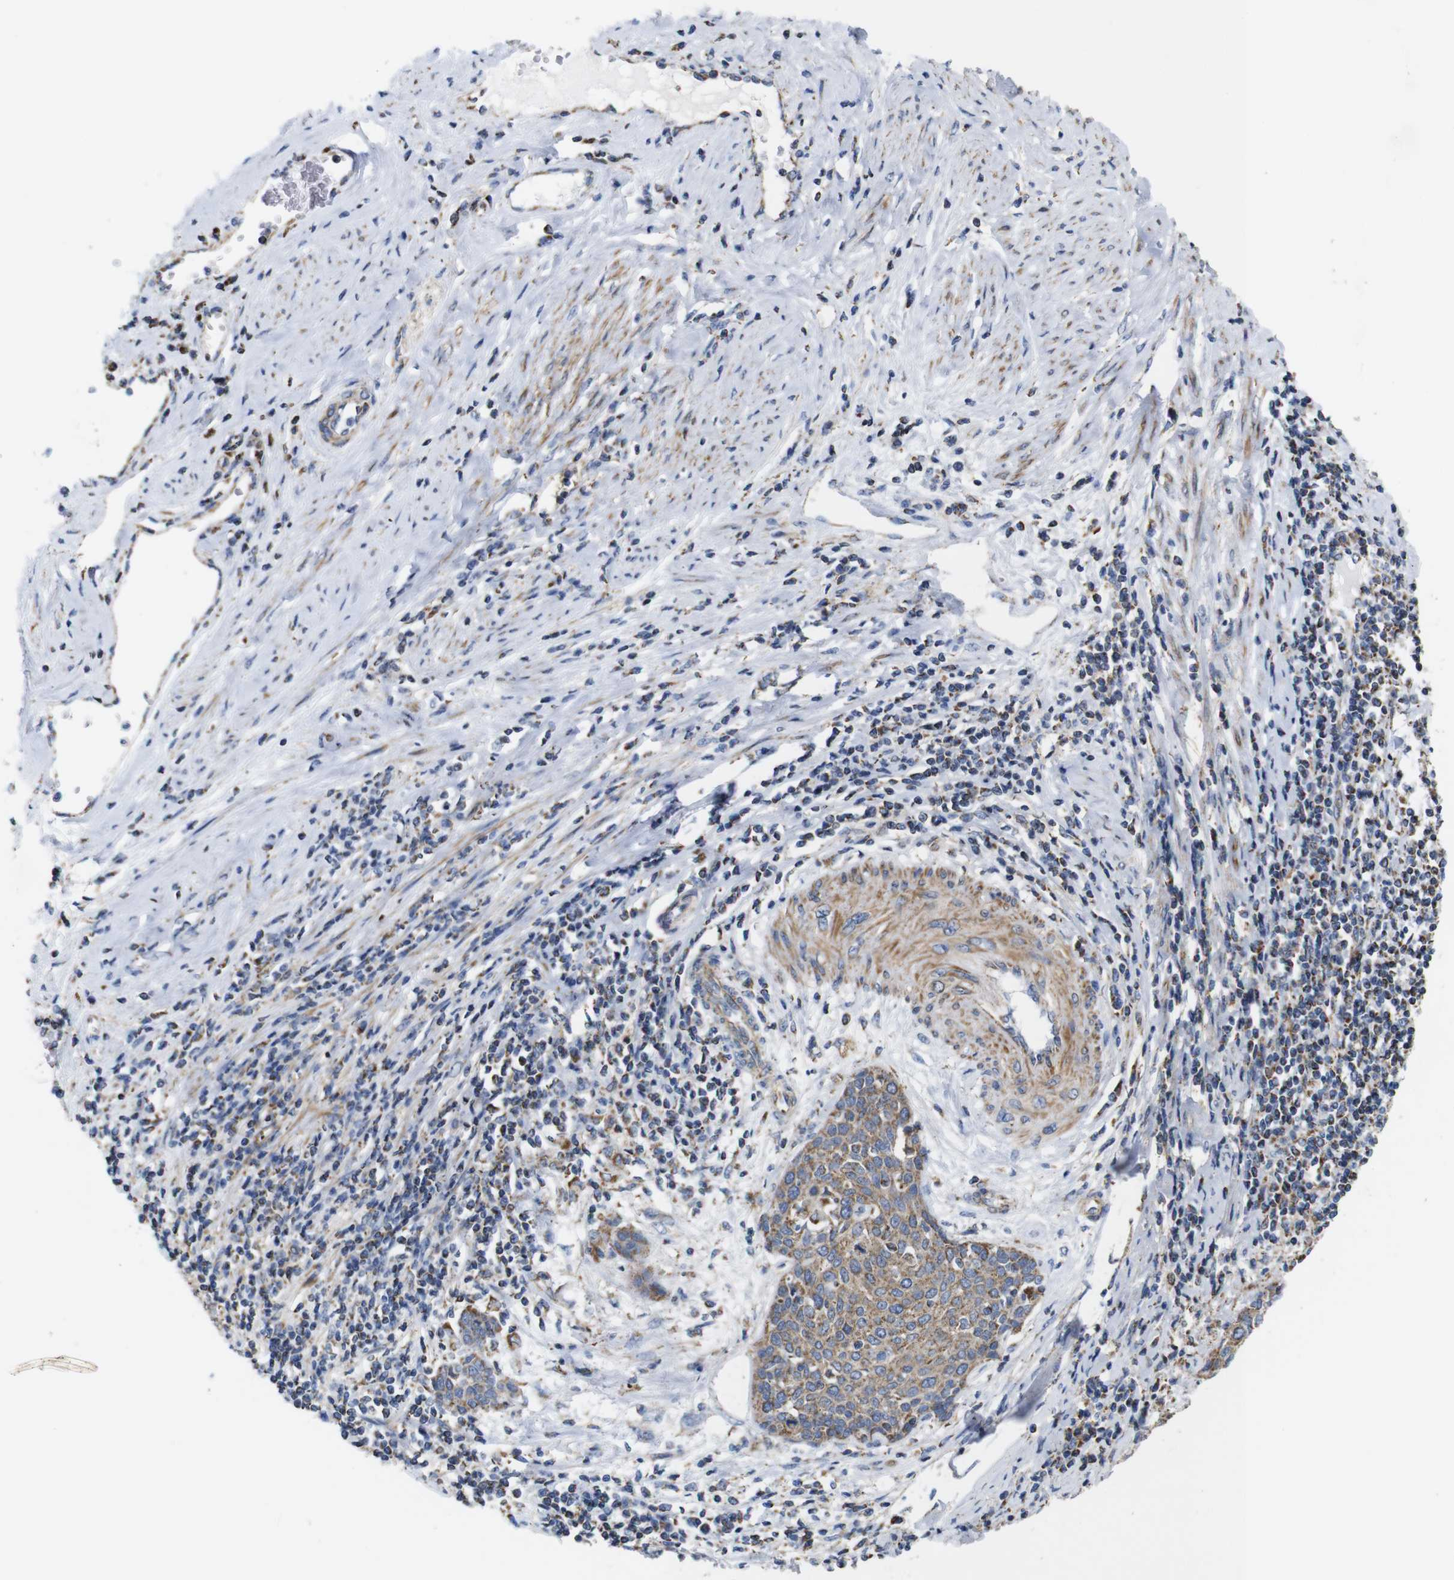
{"staining": {"intensity": "moderate", "quantity": ">75%", "location": "cytoplasmic/membranous"}, "tissue": "cervical cancer", "cell_type": "Tumor cells", "image_type": "cancer", "snomed": [{"axis": "morphology", "description": "Squamous cell carcinoma, NOS"}, {"axis": "topography", "description": "Cervix"}], "caption": "The micrograph reveals immunohistochemical staining of cervical cancer. There is moderate cytoplasmic/membranous positivity is present in about >75% of tumor cells. (IHC, brightfield microscopy, high magnification).", "gene": "FAM171B", "patient": {"sex": "female", "age": 38}}